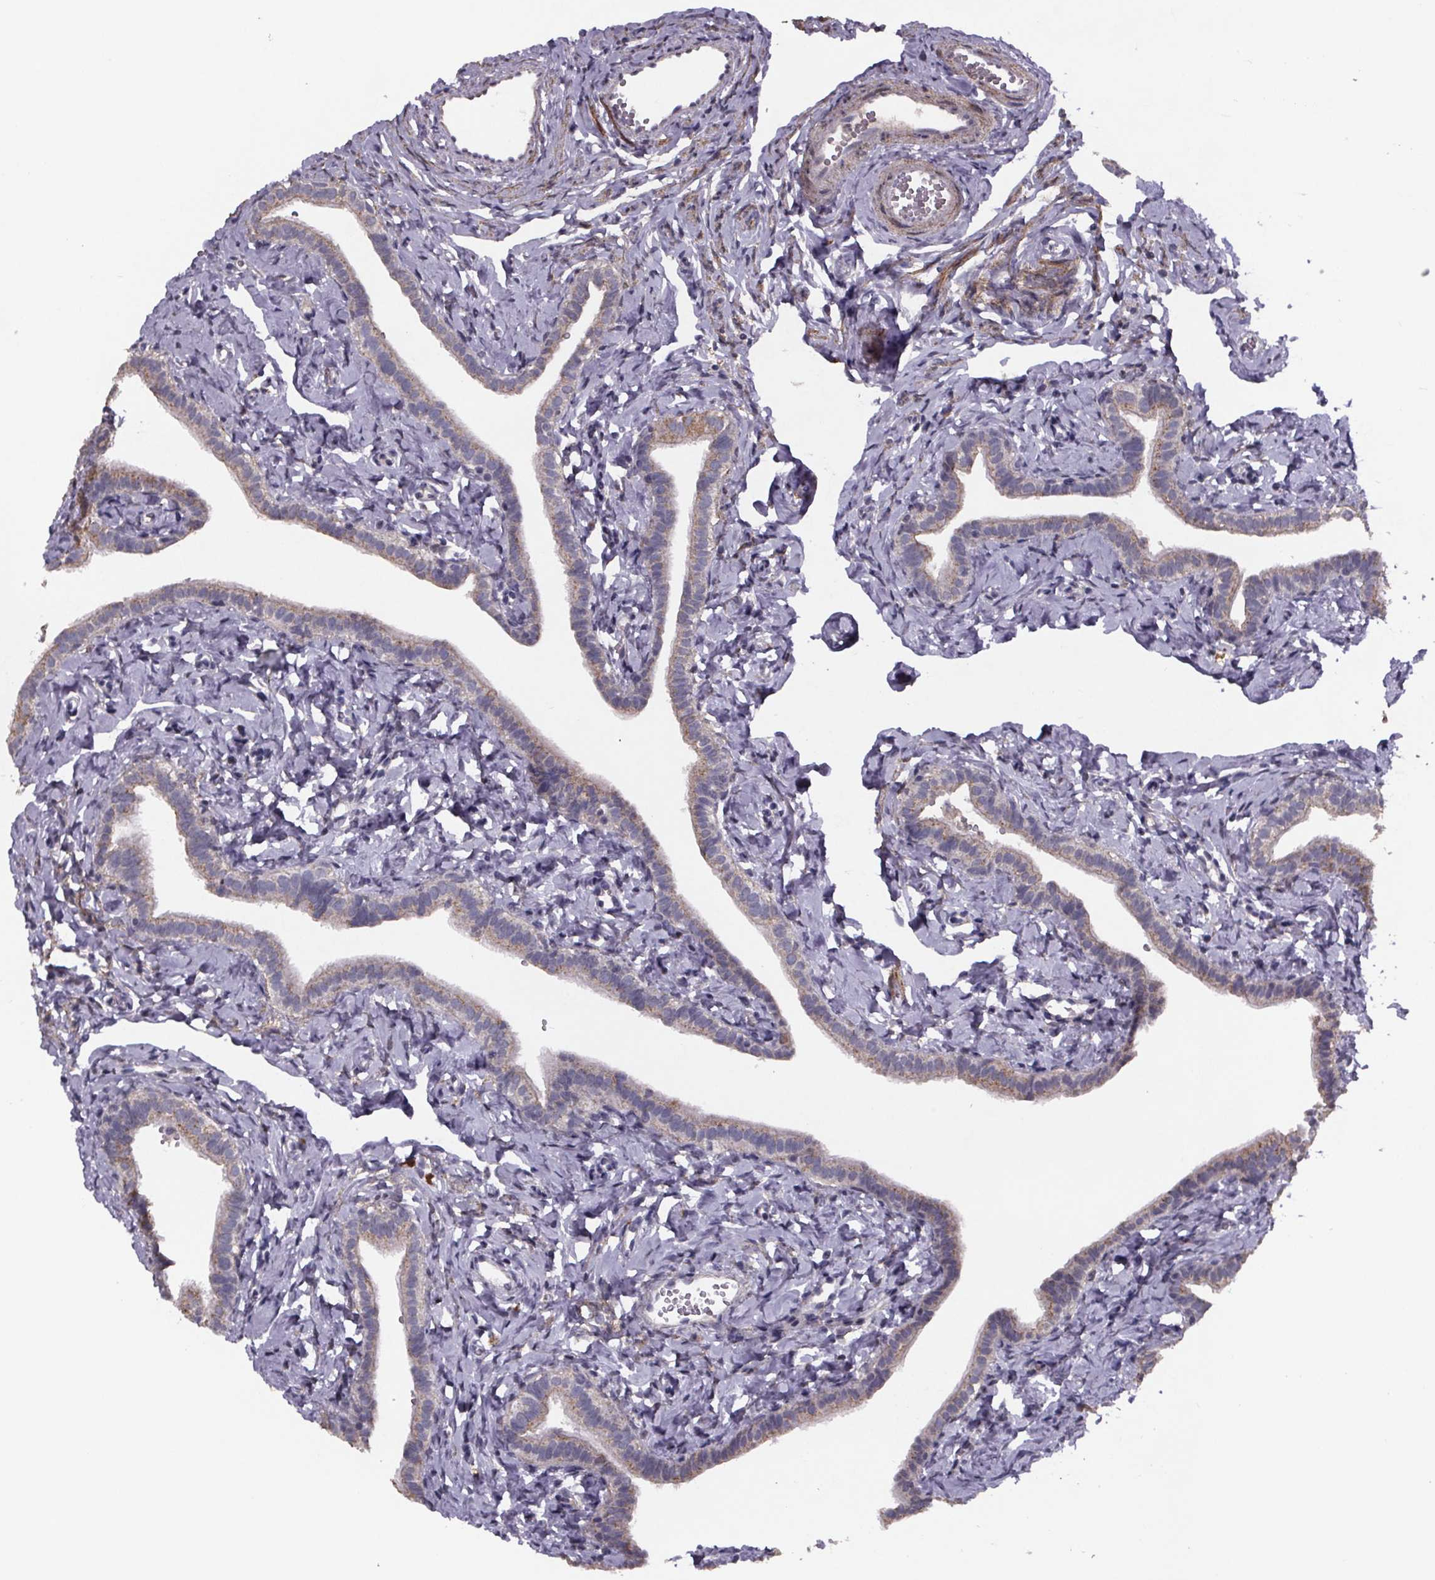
{"staining": {"intensity": "negative", "quantity": "none", "location": "none"}, "tissue": "fallopian tube", "cell_type": "Glandular cells", "image_type": "normal", "snomed": [{"axis": "morphology", "description": "Normal tissue, NOS"}, {"axis": "topography", "description": "Fallopian tube"}], "caption": "An immunohistochemistry (IHC) photomicrograph of unremarkable fallopian tube is shown. There is no staining in glandular cells of fallopian tube. (Brightfield microscopy of DAB (3,3'-diaminobenzidine) IHC at high magnification).", "gene": "PALLD", "patient": {"sex": "female", "age": 41}}